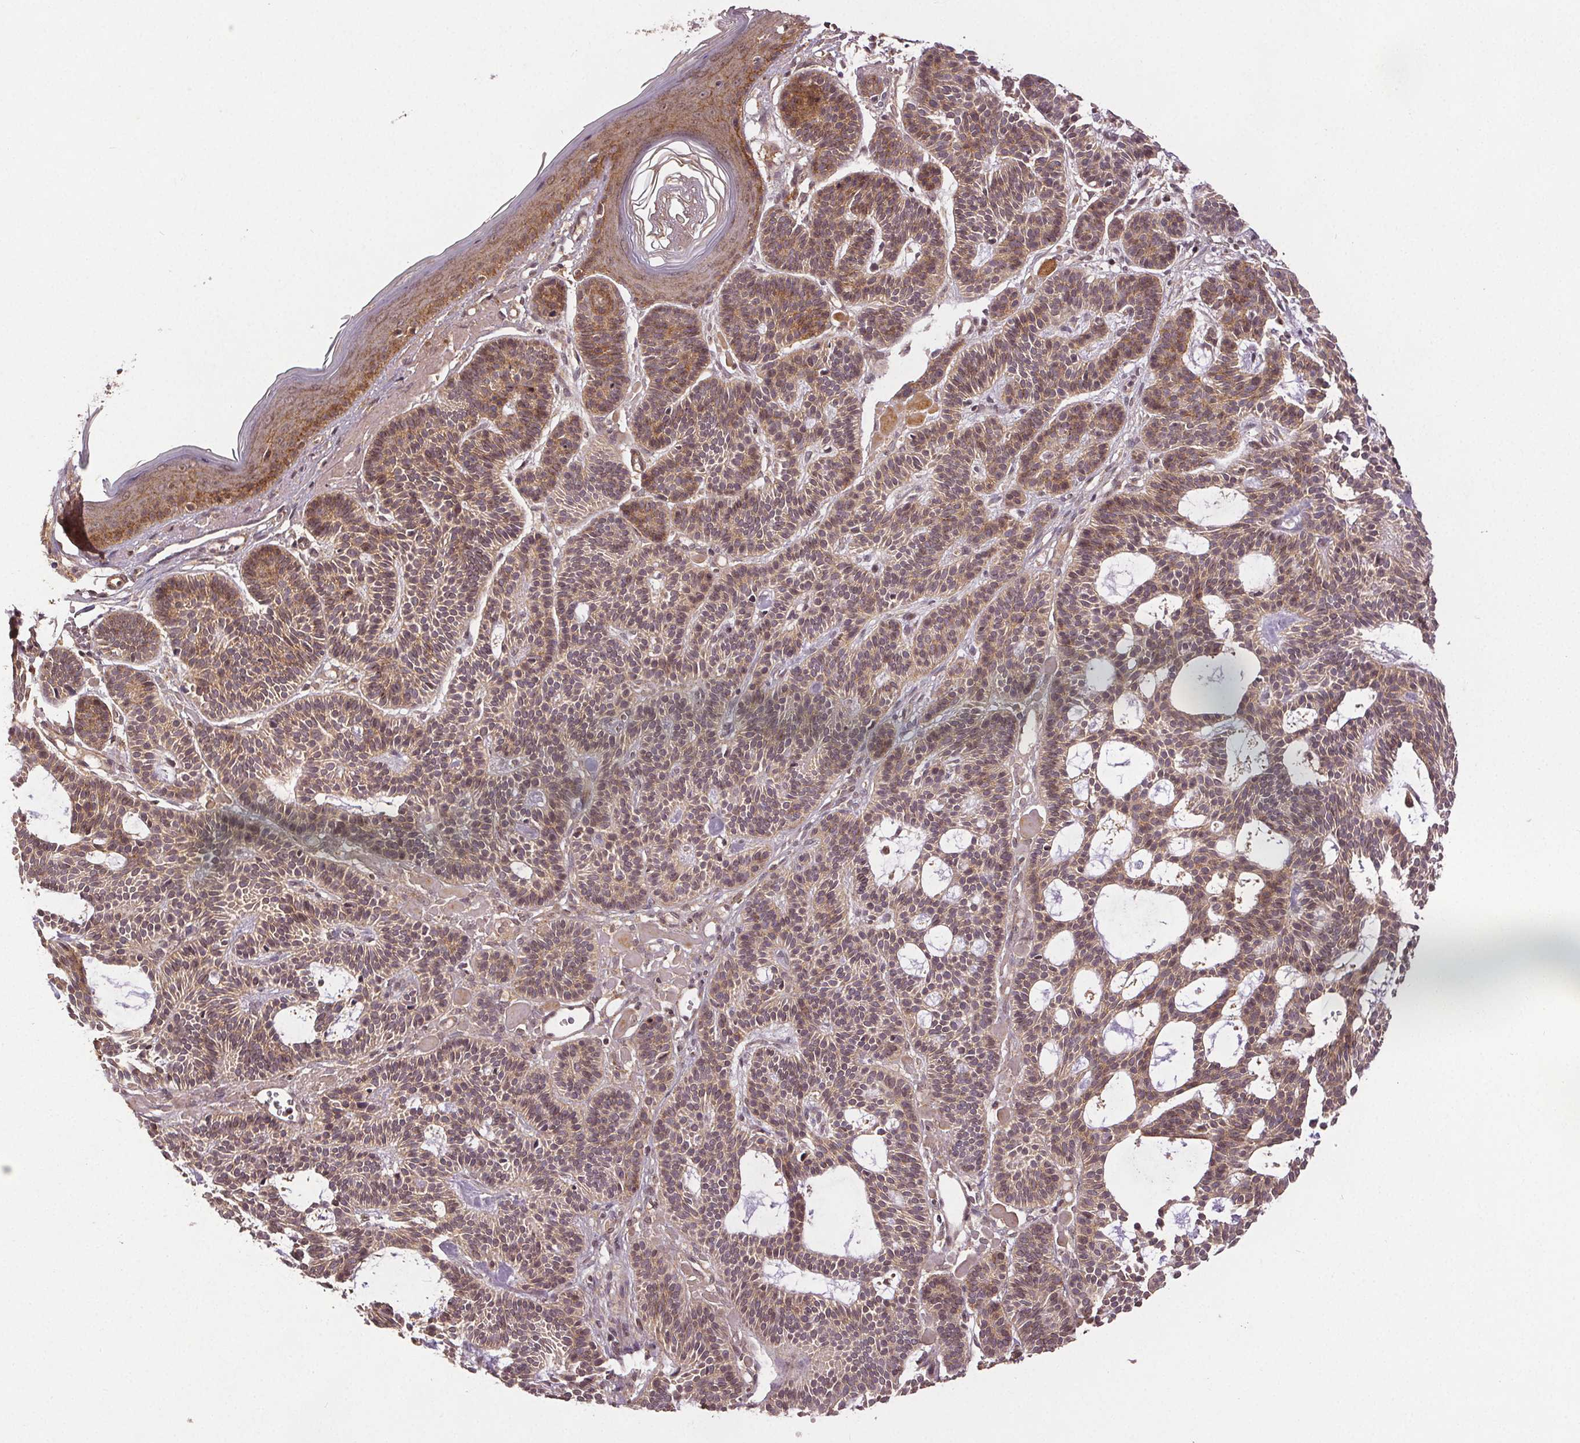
{"staining": {"intensity": "weak", "quantity": ">75%", "location": "cytoplasmic/membranous"}, "tissue": "skin cancer", "cell_type": "Tumor cells", "image_type": "cancer", "snomed": [{"axis": "morphology", "description": "Basal cell carcinoma"}, {"axis": "topography", "description": "Skin"}], "caption": "A photomicrograph of human skin cancer (basal cell carcinoma) stained for a protein demonstrates weak cytoplasmic/membranous brown staining in tumor cells.", "gene": "EPHB3", "patient": {"sex": "male", "age": 85}}